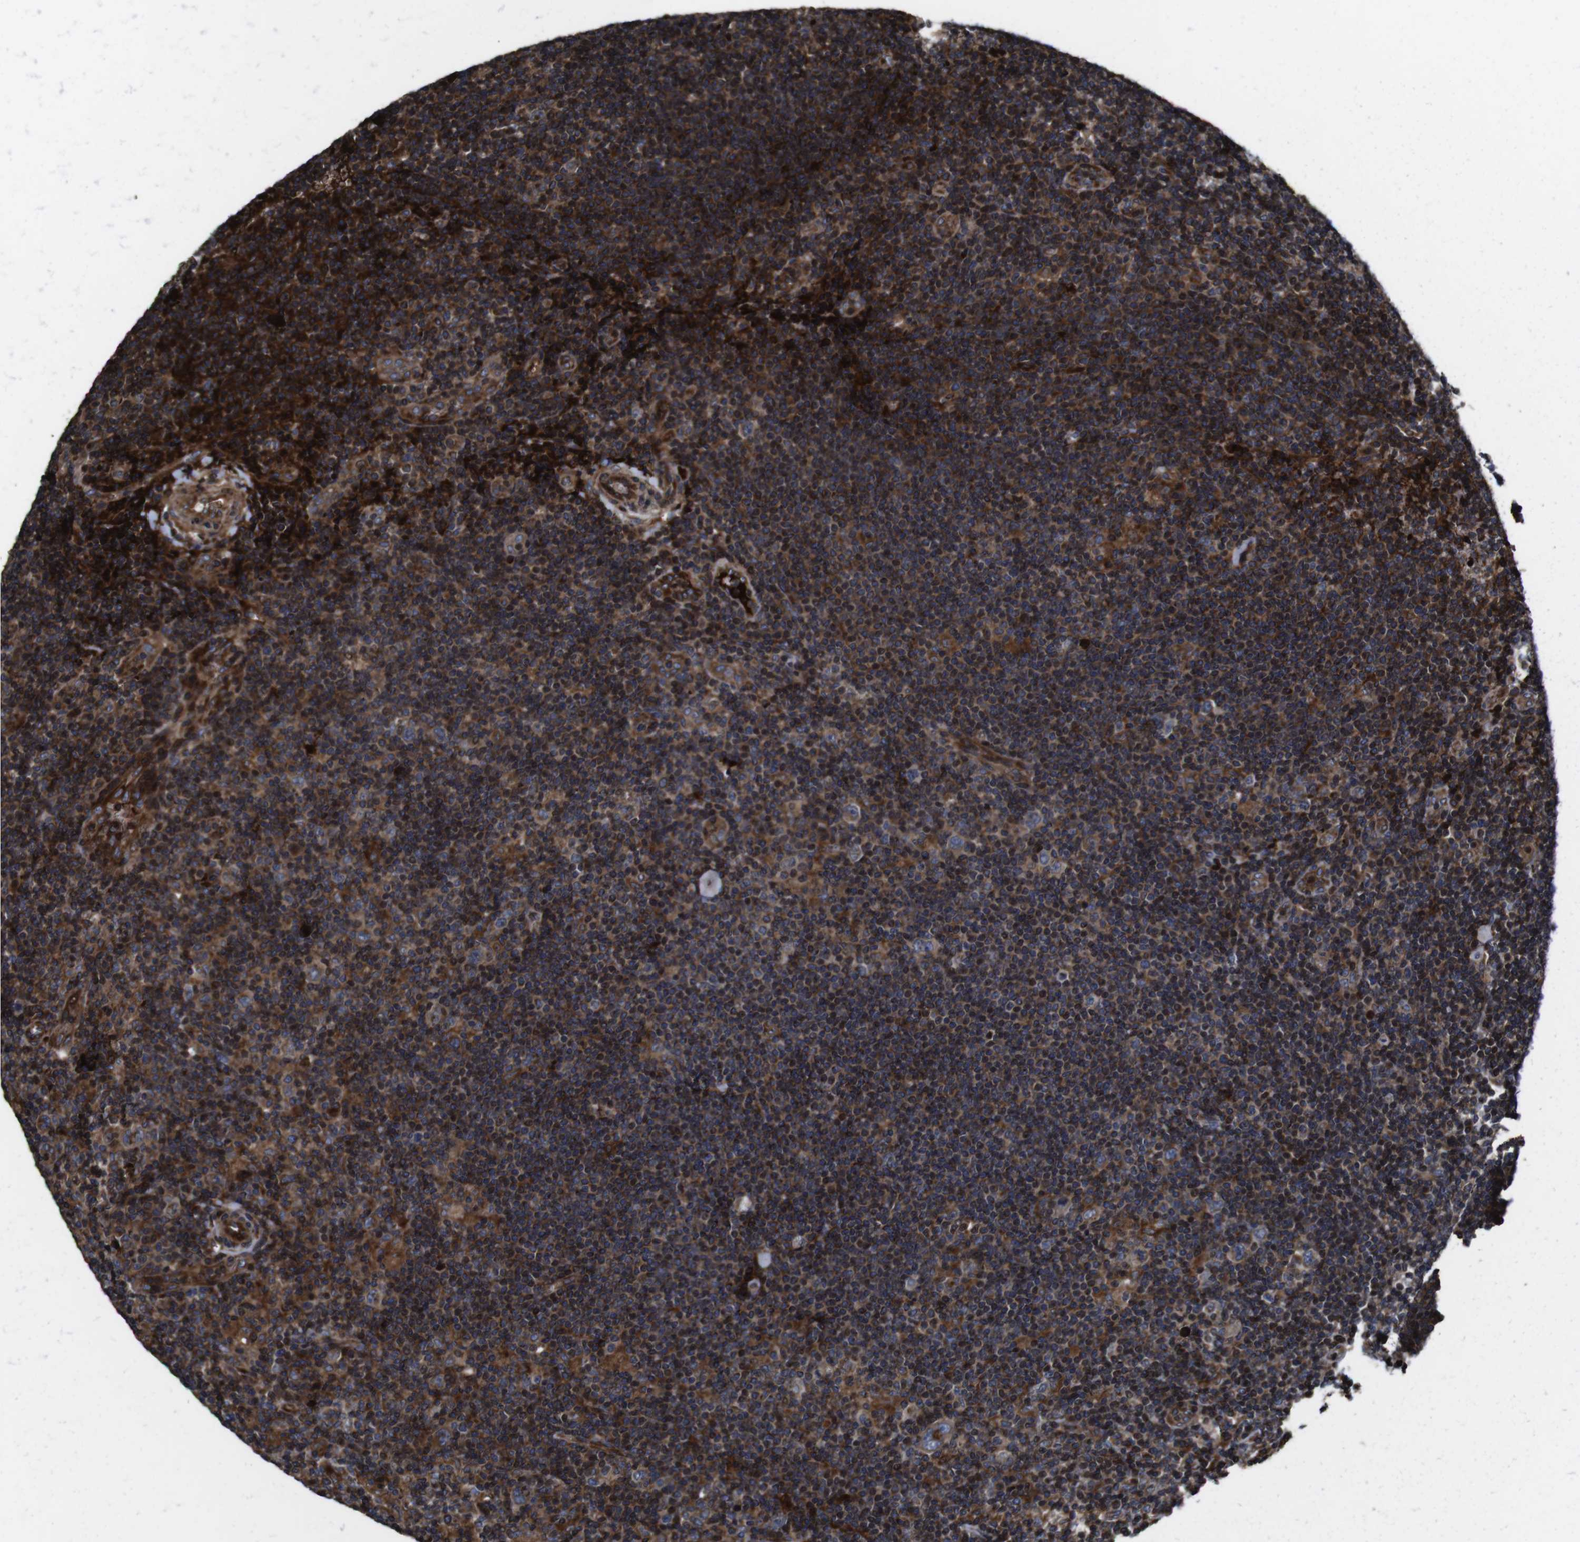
{"staining": {"intensity": "moderate", "quantity": ">75%", "location": "cytoplasmic/membranous"}, "tissue": "lymphoma", "cell_type": "Tumor cells", "image_type": "cancer", "snomed": [{"axis": "morphology", "description": "Hodgkin's disease, NOS"}, {"axis": "topography", "description": "Lymph node"}], "caption": "Hodgkin's disease stained for a protein displays moderate cytoplasmic/membranous positivity in tumor cells.", "gene": "SMYD3", "patient": {"sex": "female", "age": 57}}